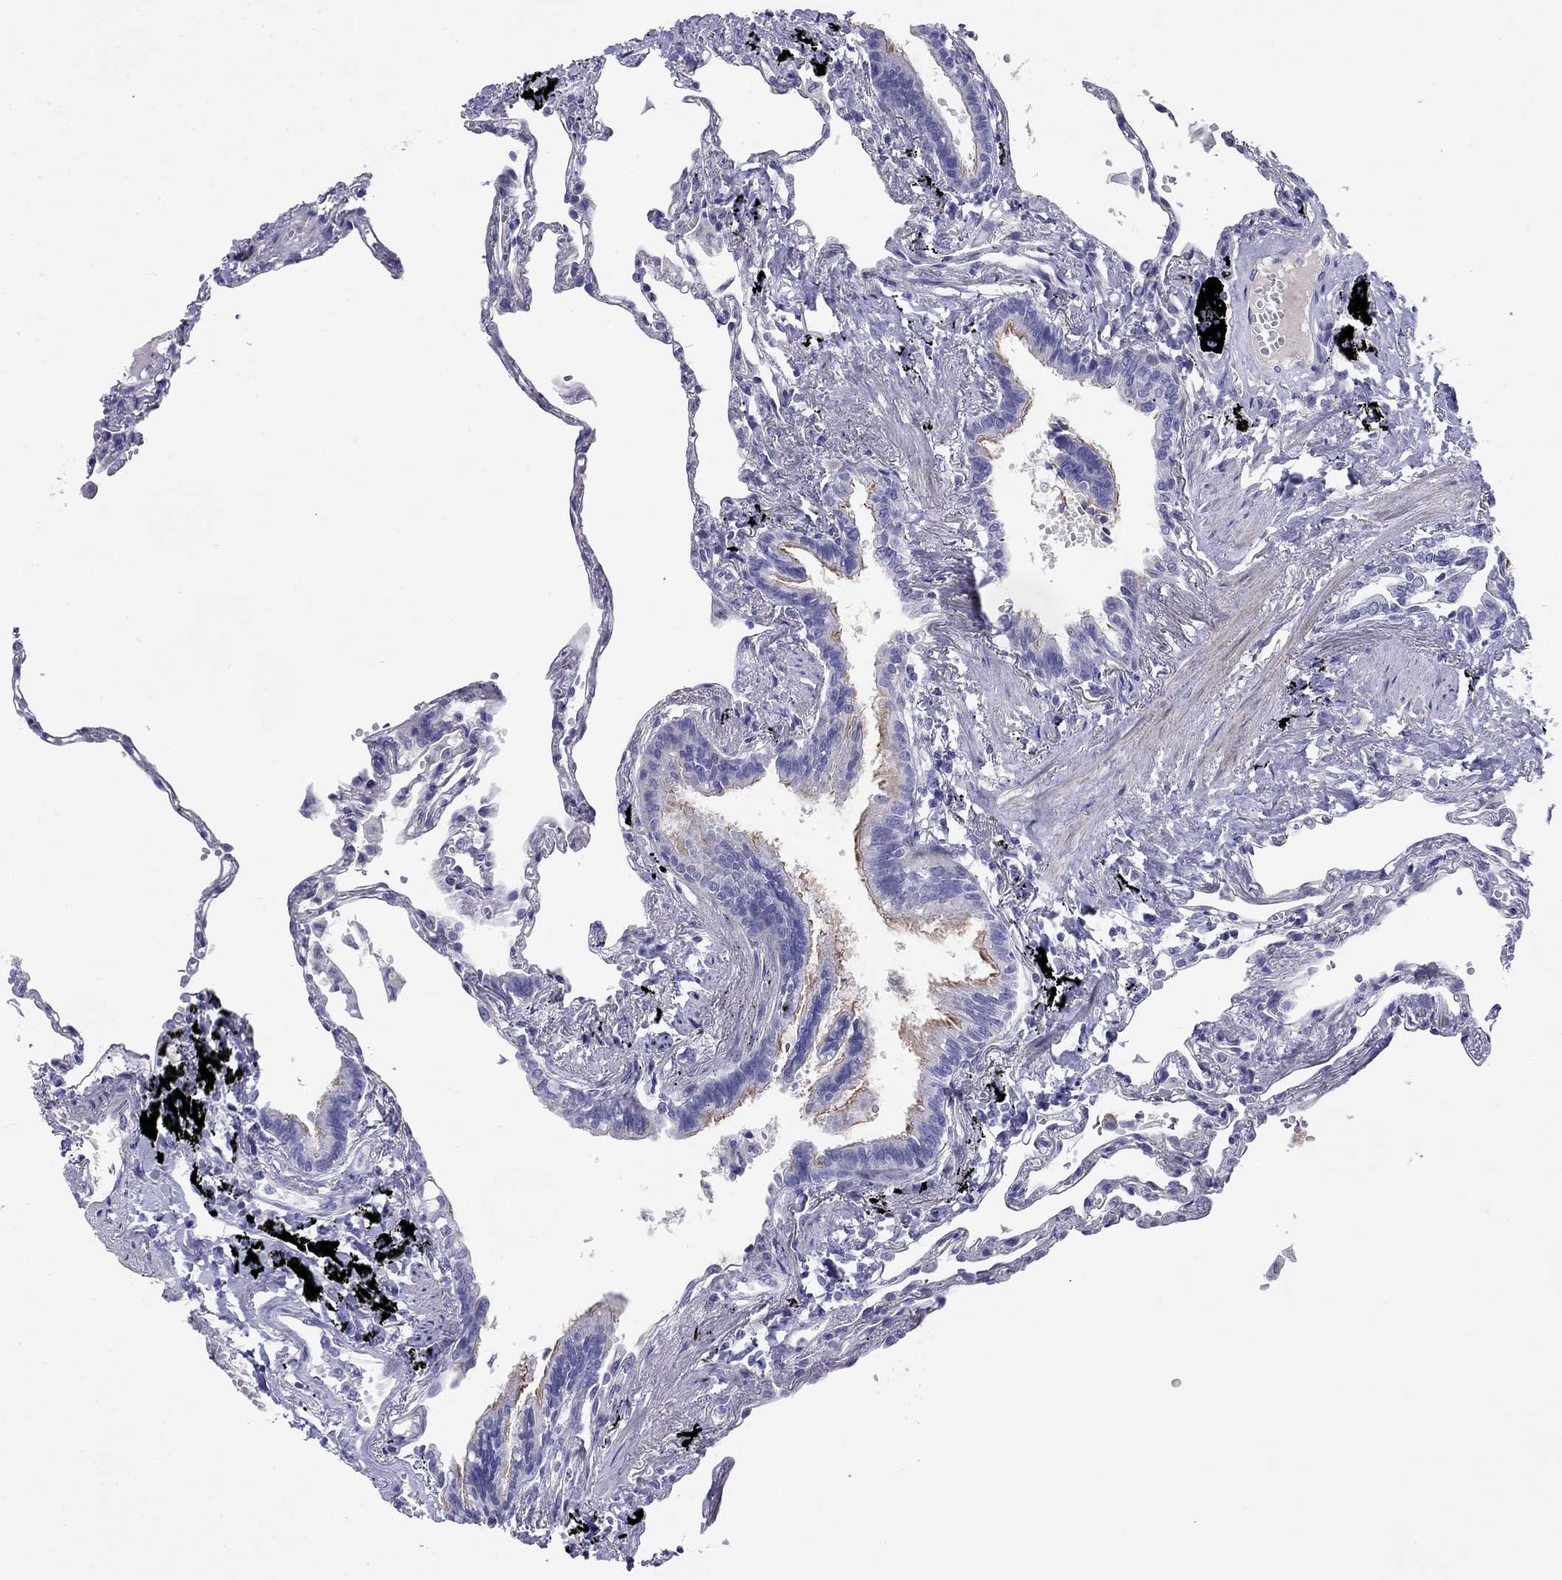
{"staining": {"intensity": "negative", "quantity": "none", "location": "none"}, "tissue": "lung", "cell_type": "Alveolar cells", "image_type": "normal", "snomed": [{"axis": "morphology", "description": "Normal tissue, NOS"}, {"axis": "topography", "description": "Lung"}], "caption": "An IHC histopathology image of unremarkable lung is shown. There is no staining in alveolar cells of lung. (Stains: DAB (3,3'-diaminobenzidine) immunohistochemistry (IHC) with hematoxylin counter stain, Microscopy: brightfield microscopy at high magnification).", "gene": "CMYA5", "patient": {"sex": "male", "age": 78}}